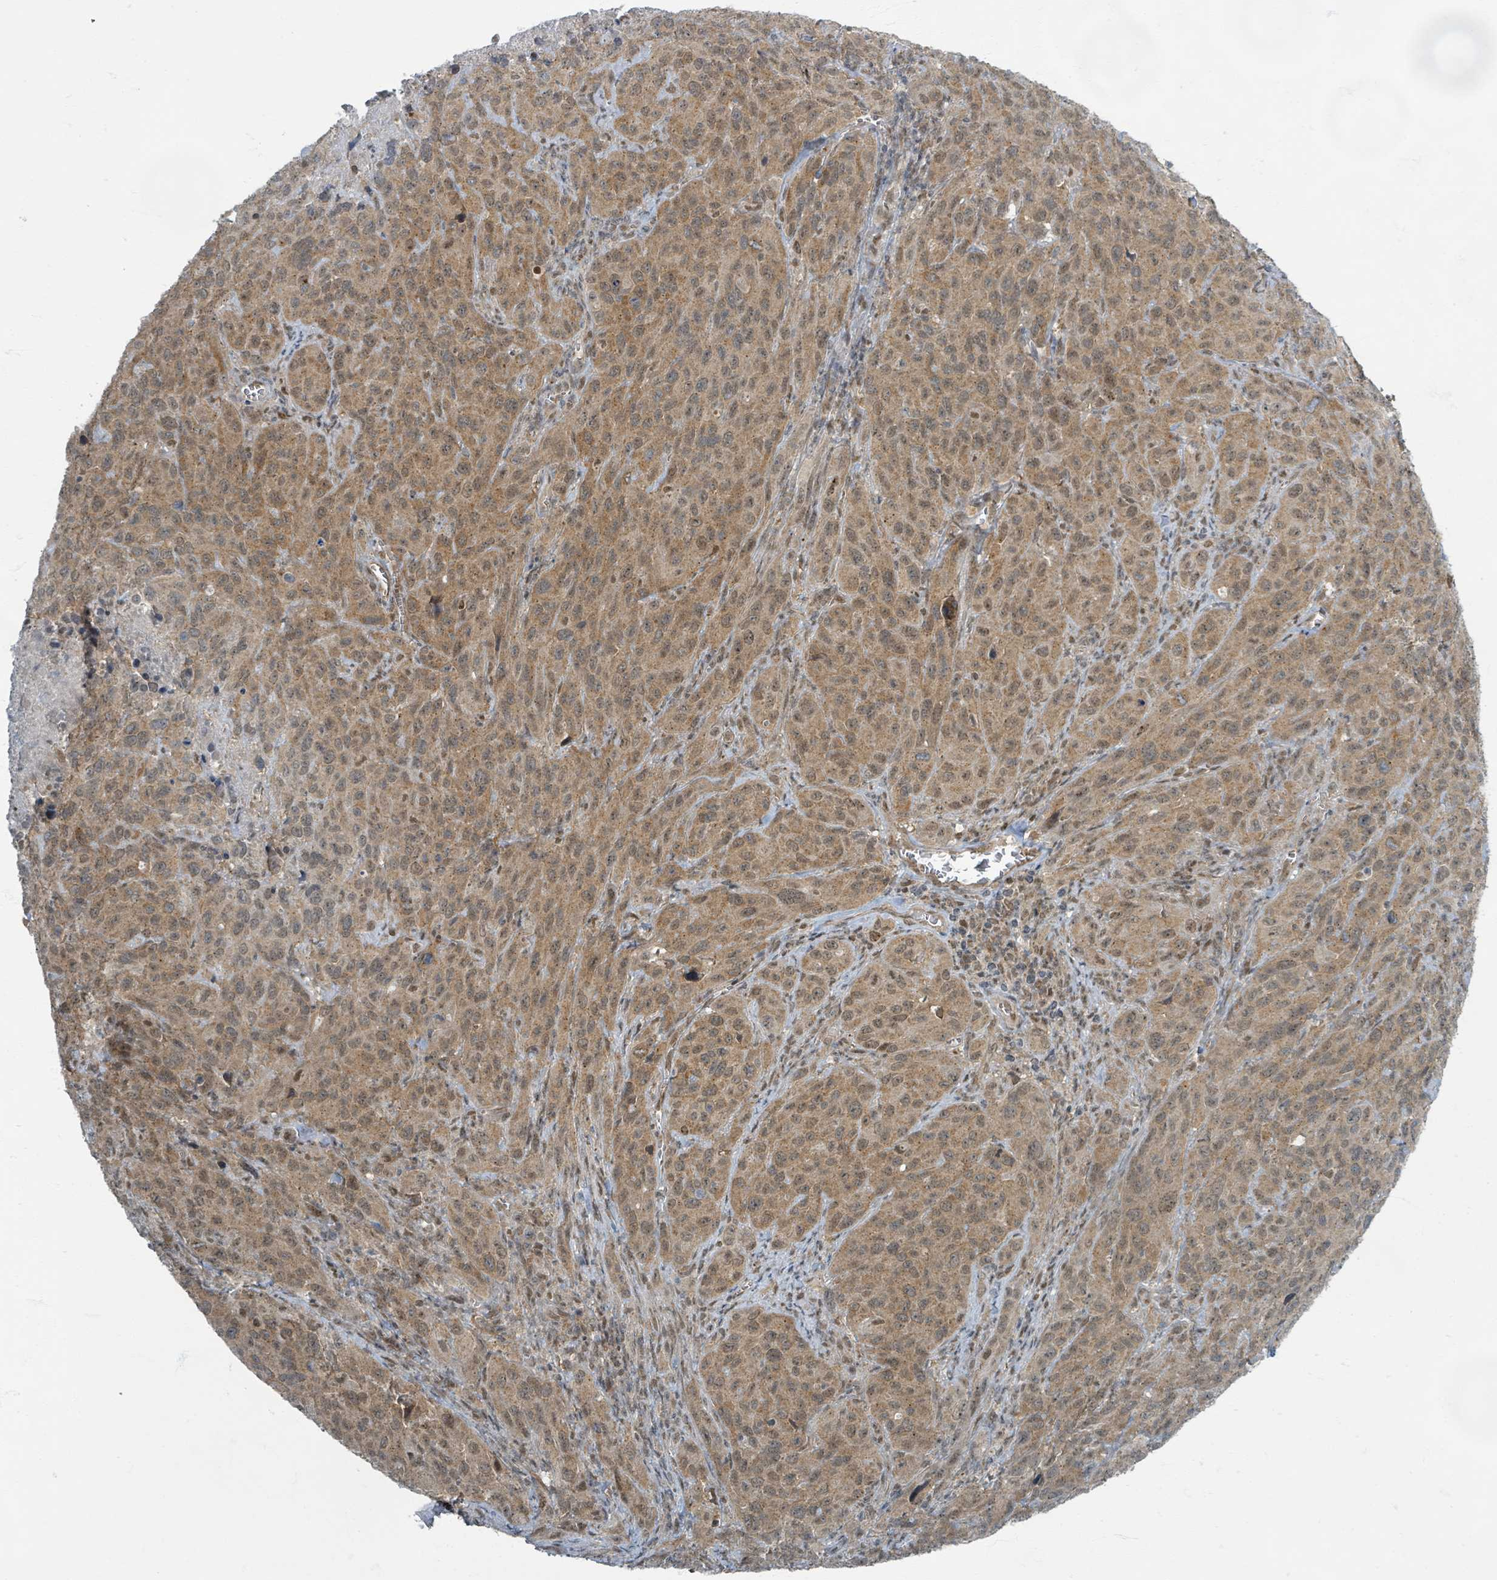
{"staining": {"intensity": "moderate", "quantity": ">75%", "location": "cytoplasmic/membranous"}, "tissue": "cervical cancer", "cell_type": "Tumor cells", "image_type": "cancer", "snomed": [{"axis": "morphology", "description": "Squamous cell carcinoma, NOS"}, {"axis": "topography", "description": "Cervix"}], "caption": "Cervical cancer (squamous cell carcinoma) stained for a protein (brown) exhibits moderate cytoplasmic/membranous positive staining in approximately >75% of tumor cells.", "gene": "INTS15", "patient": {"sex": "female", "age": 51}}